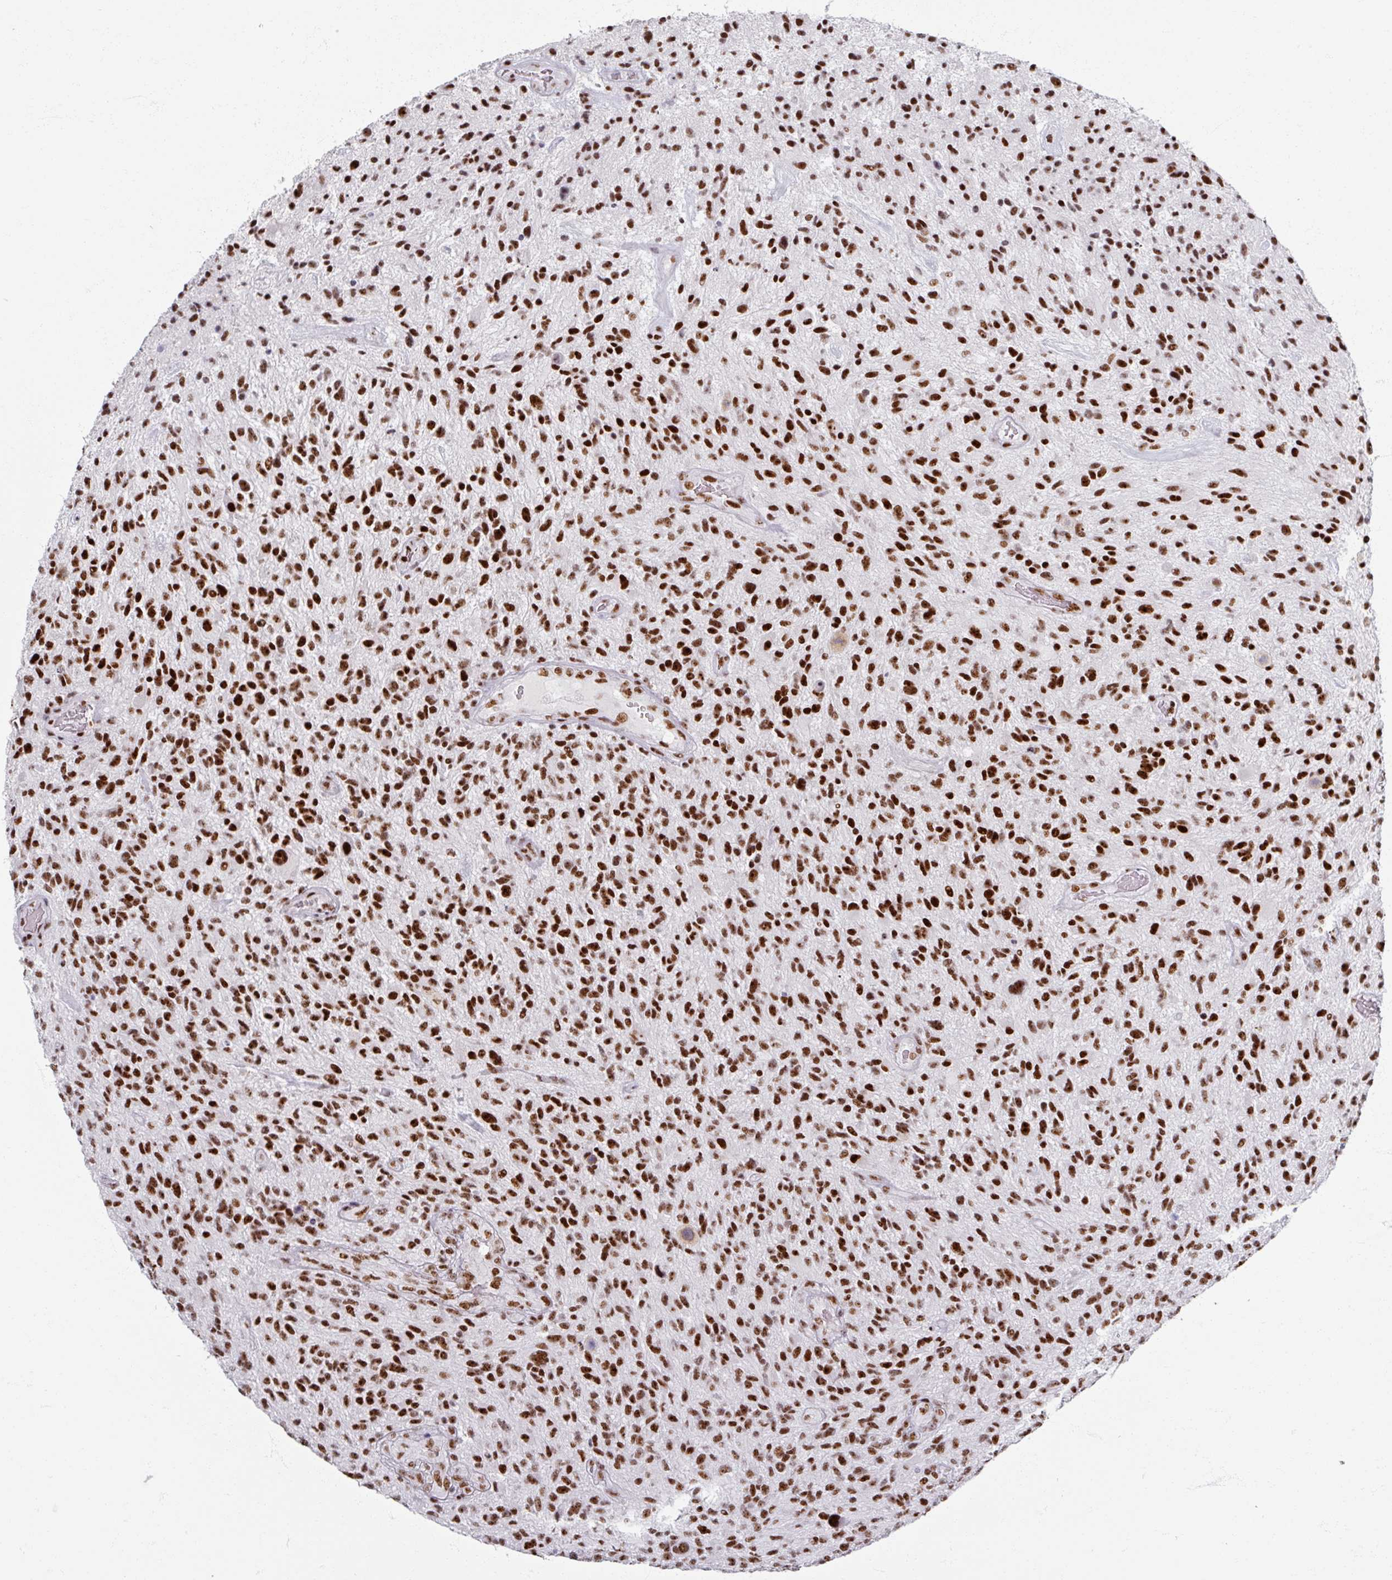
{"staining": {"intensity": "strong", "quantity": ">75%", "location": "nuclear"}, "tissue": "glioma", "cell_type": "Tumor cells", "image_type": "cancer", "snomed": [{"axis": "morphology", "description": "Glioma, malignant, High grade"}, {"axis": "topography", "description": "Brain"}], "caption": "Protein positivity by IHC reveals strong nuclear staining in approximately >75% of tumor cells in glioma.", "gene": "ADAR", "patient": {"sex": "male", "age": 47}}